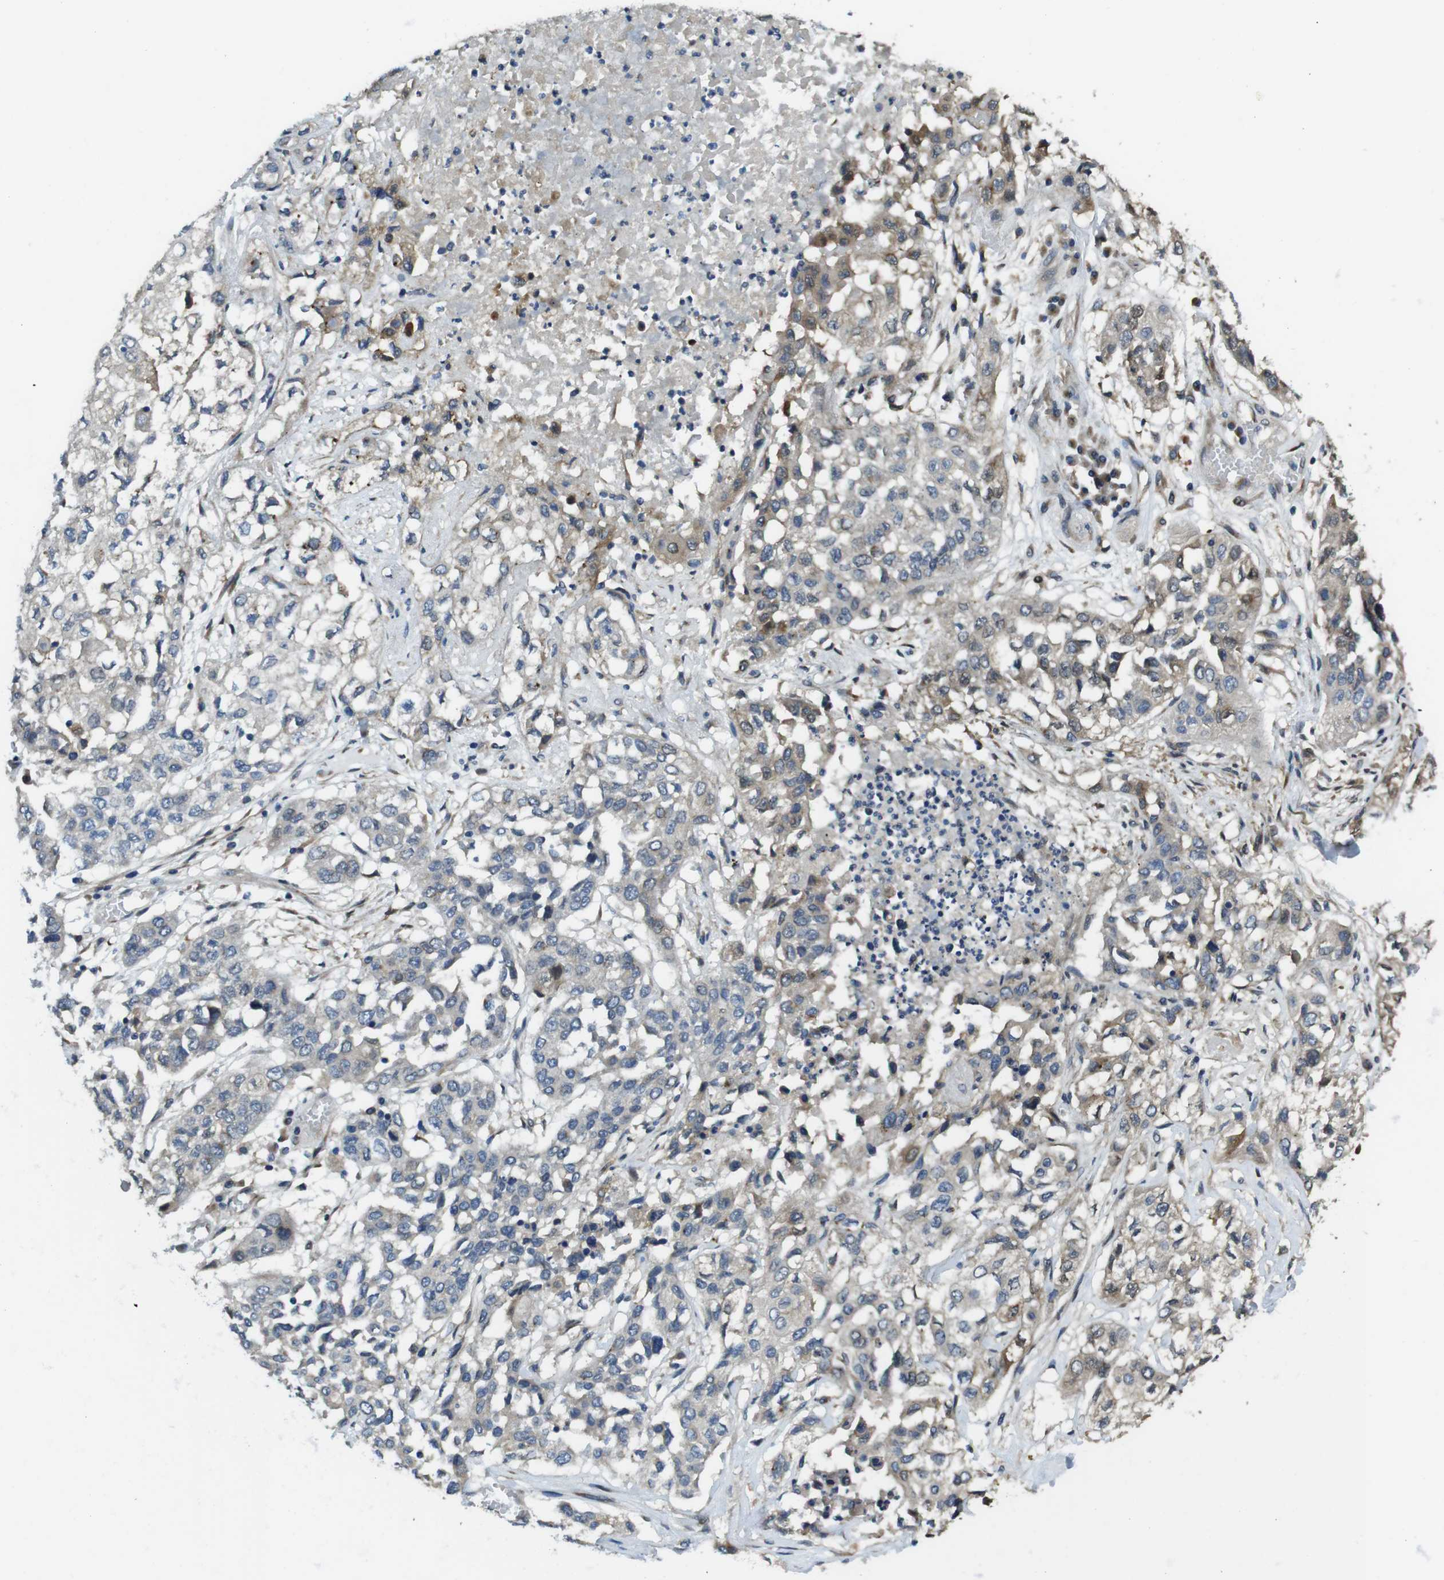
{"staining": {"intensity": "moderate", "quantity": "<25%", "location": "cytoplasmic/membranous"}, "tissue": "lung cancer", "cell_type": "Tumor cells", "image_type": "cancer", "snomed": [{"axis": "morphology", "description": "Squamous cell carcinoma, NOS"}, {"axis": "topography", "description": "Lung"}], "caption": "Moderate cytoplasmic/membranous protein expression is seen in about <25% of tumor cells in lung cancer (squamous cell carcinoma).", "gene": "RAB6A", "patient": {"sex": "male", "age": 71}}